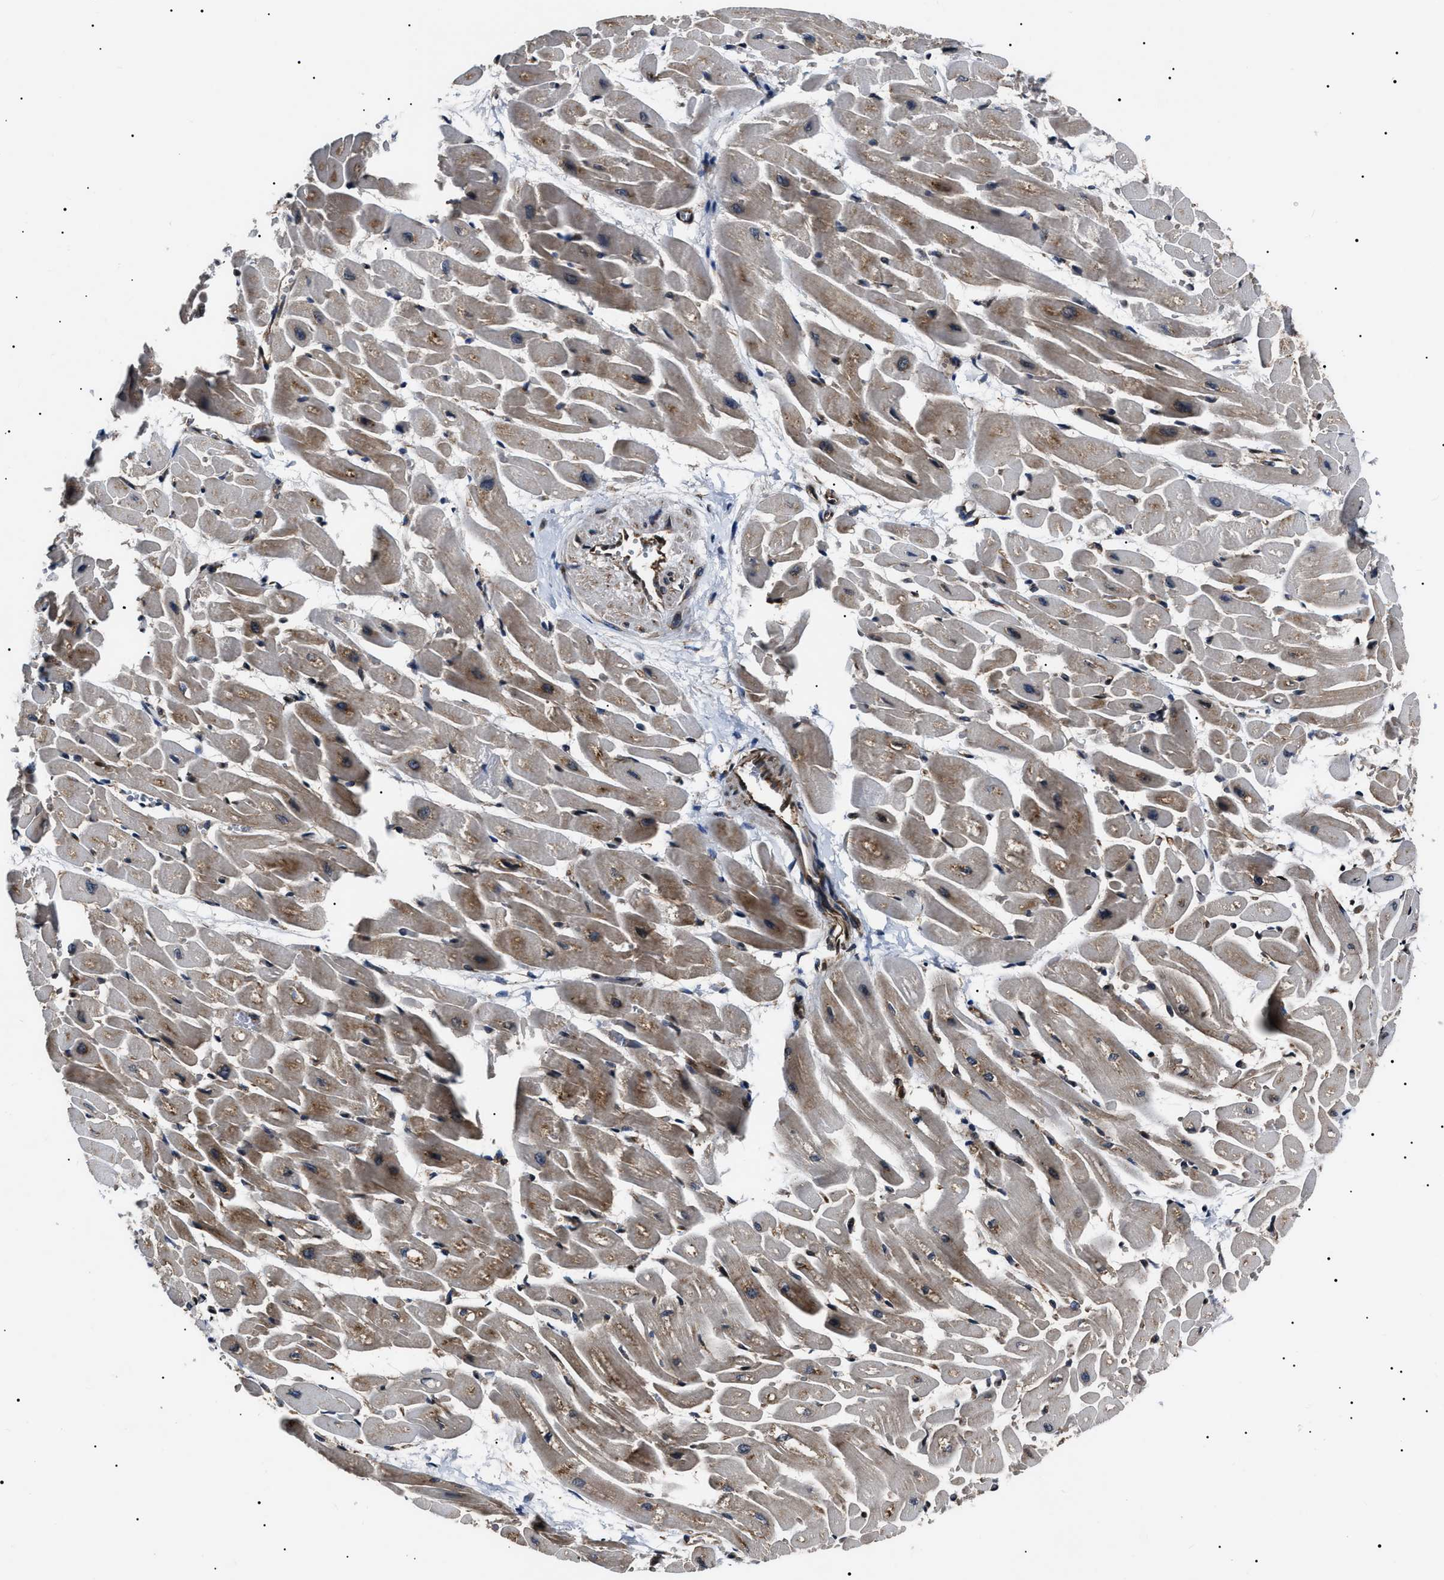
{"staining": {"intensity": "moderate", "quantity": "25%-75%", "location": "cytoplasmic/membranous"}, "tissue": "heart muscle", "cell_type": "Cardiomyocytes", "image_type": "normal", "snomed": [{"axis": "morphology", "description": "Normal tissue, NOS"}, {"axis": "topography", "description": "Heart"}], "caption": "Protein staining by immunohistochemistry (IHC) reveals moderate cytoplasmic/membranous expression in about 25%-75% of cardiomyocytes in benign heart muscle.", "gene": "CCT8", "patient": {"sex": "male", "age": 45}}